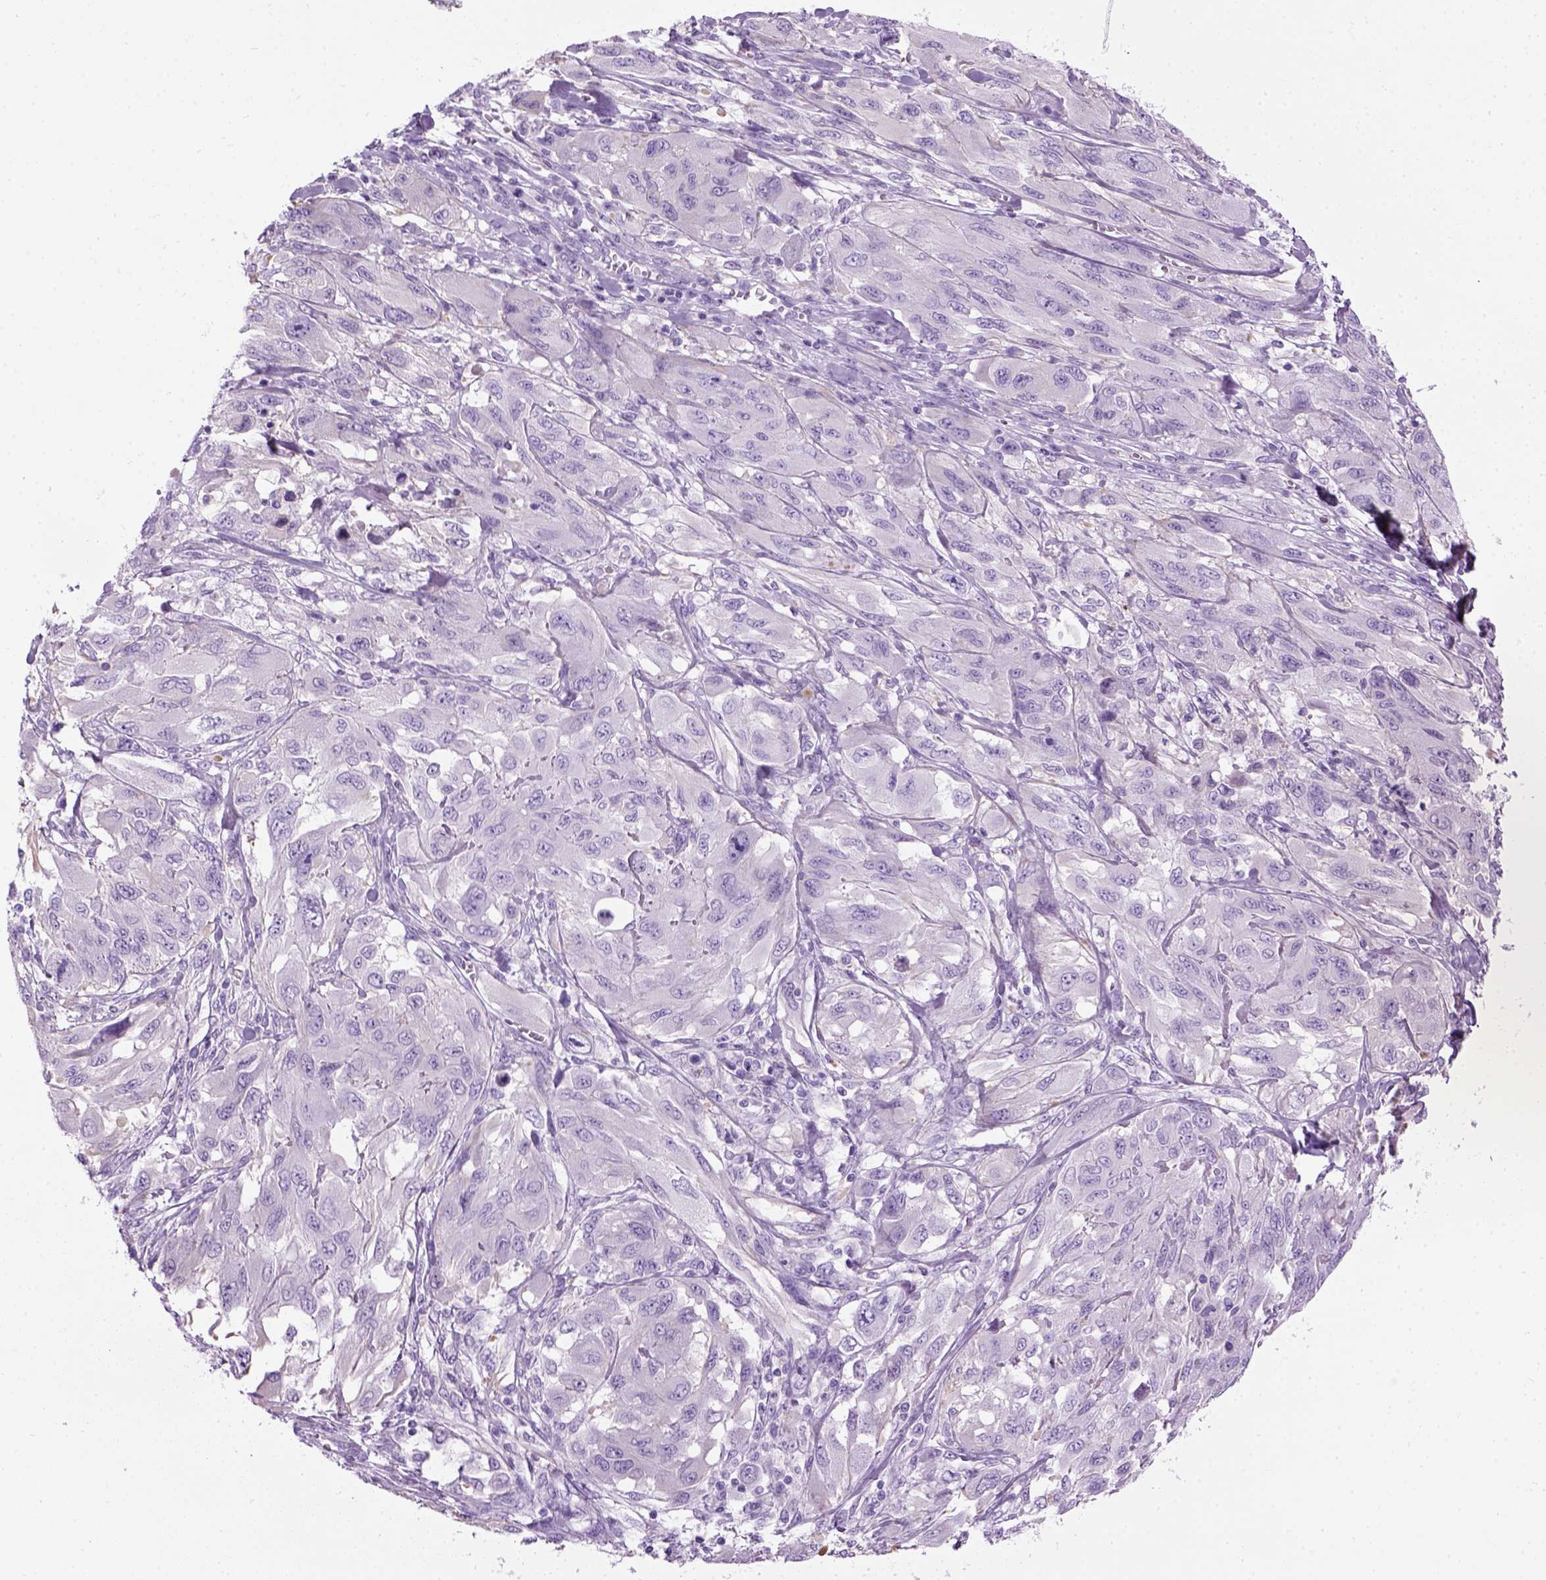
{"staining": {"intensity": "negative", "quantity": "none", "location": "none"}, "tissue": "melanoma", "cell_type": "Tumor cells", "image_type": "cancer", "snomed": [{"axis": "morphology", "description": "Malignant melanoma, NOS"}, {"axis": "topography", "description": "Skin"}], "caption": "An immunohistochemistry (IHC) photomicrograph of malignant melanoma is shown. There is no staining in tumor cells of malignant melanoma. (Stains: DAB (3,3'-diaminobenzidine) immunohistochemistry (IHC) with hematoxylin counter stain, Microscopy: brightfield microscopy at high magnification).", "gene": "GABRB2", "patient": {"sex": "female", "age": 91}}